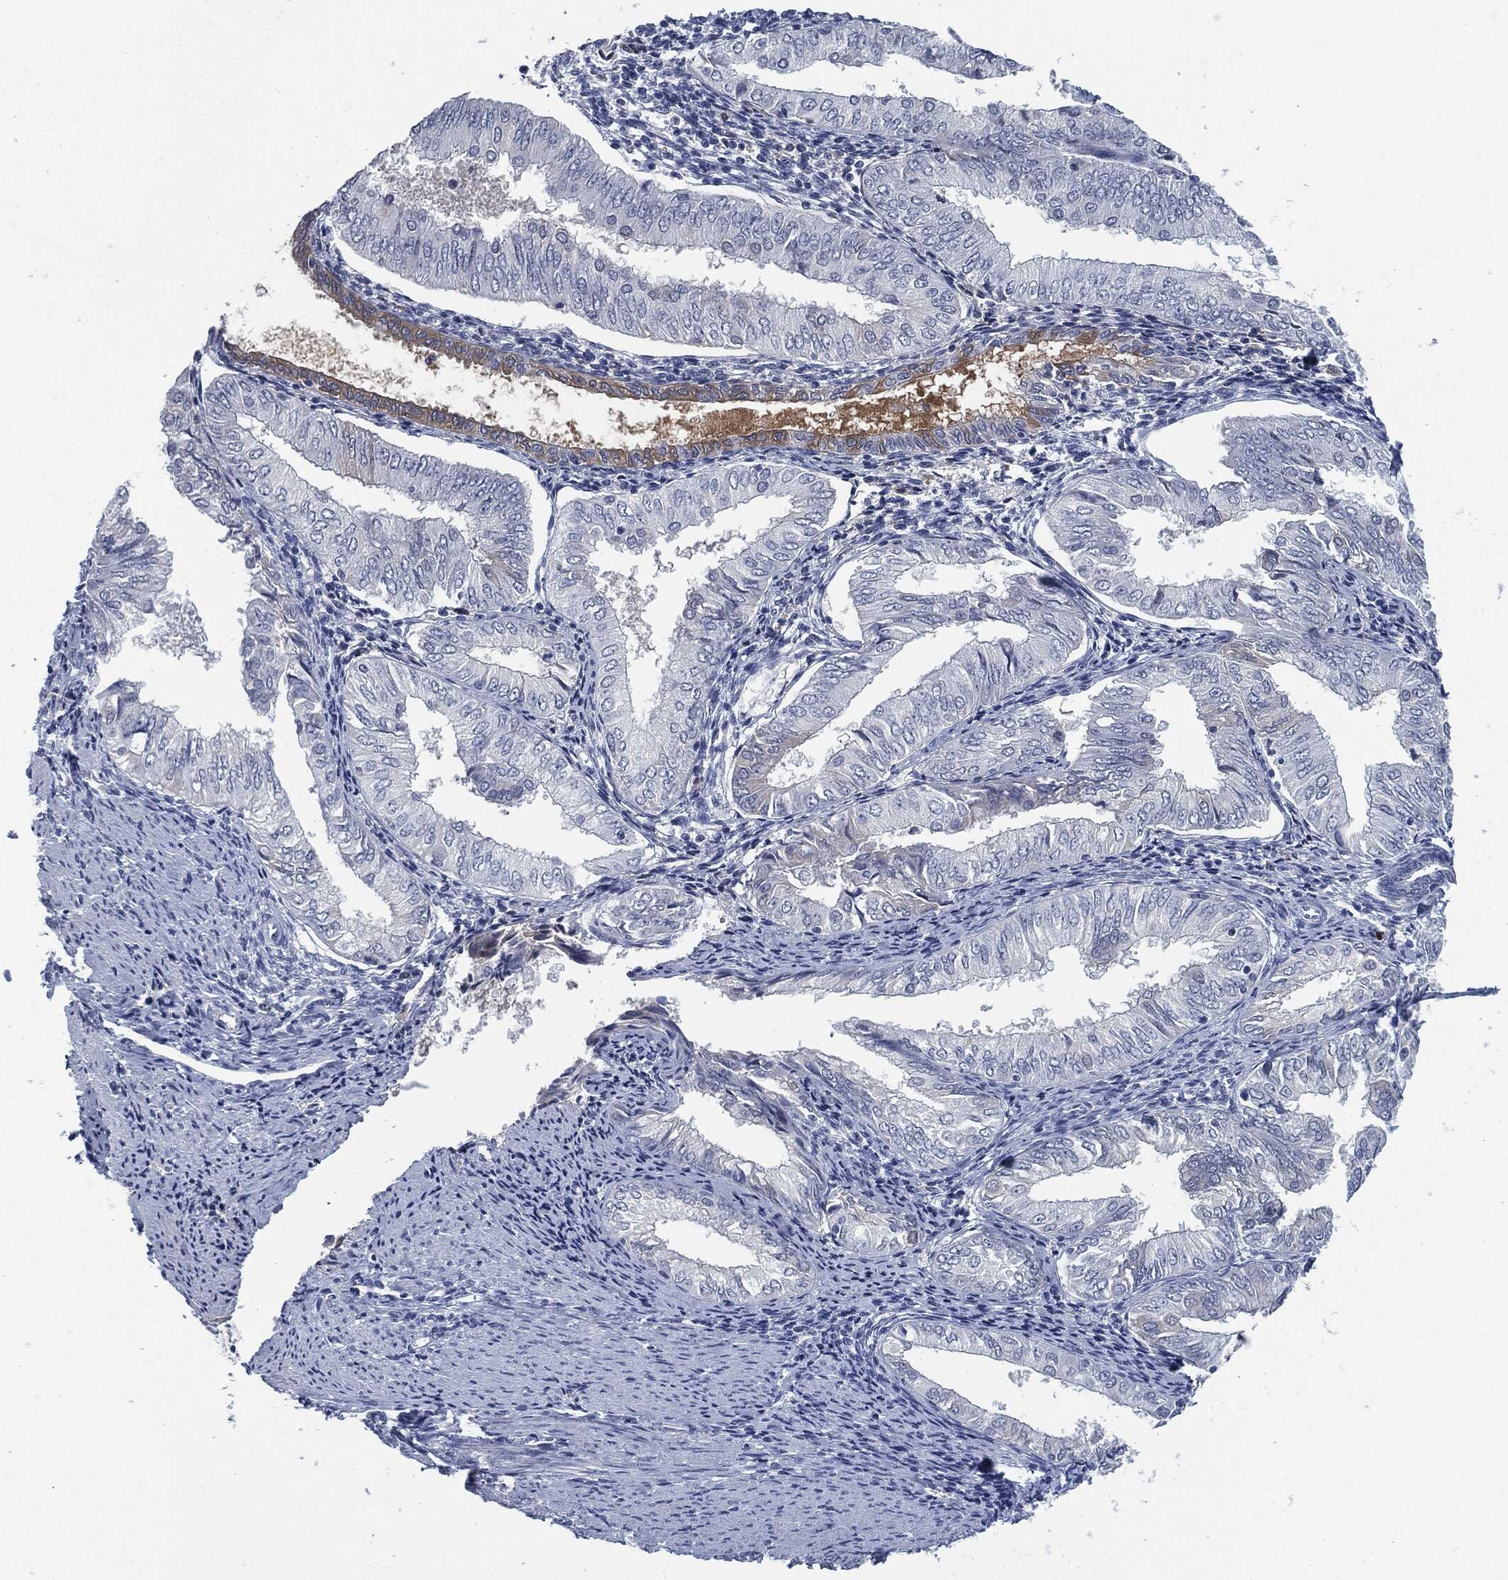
{"staining": {"intensity": "negative", "quantity": "none", "location": "none"}, "tissue": "endometrial cancer", "cell_type": "Tumor cells", "image_type": "cancer", "snomed": [{"axis": "morphology", "description": "Adenocarcinoma, NOS"}, {"axis": "topography", "description": "Endometrium"}], "caption": "Endometrial adenocarcinoma was stained to show a protein in brown. There is no significant positivity in tumor cells. (Immunohistochemistry, brightfield microscopy, high magnification).", "gene": "MST1", "patient": {"sex": "female", "age": 53}}